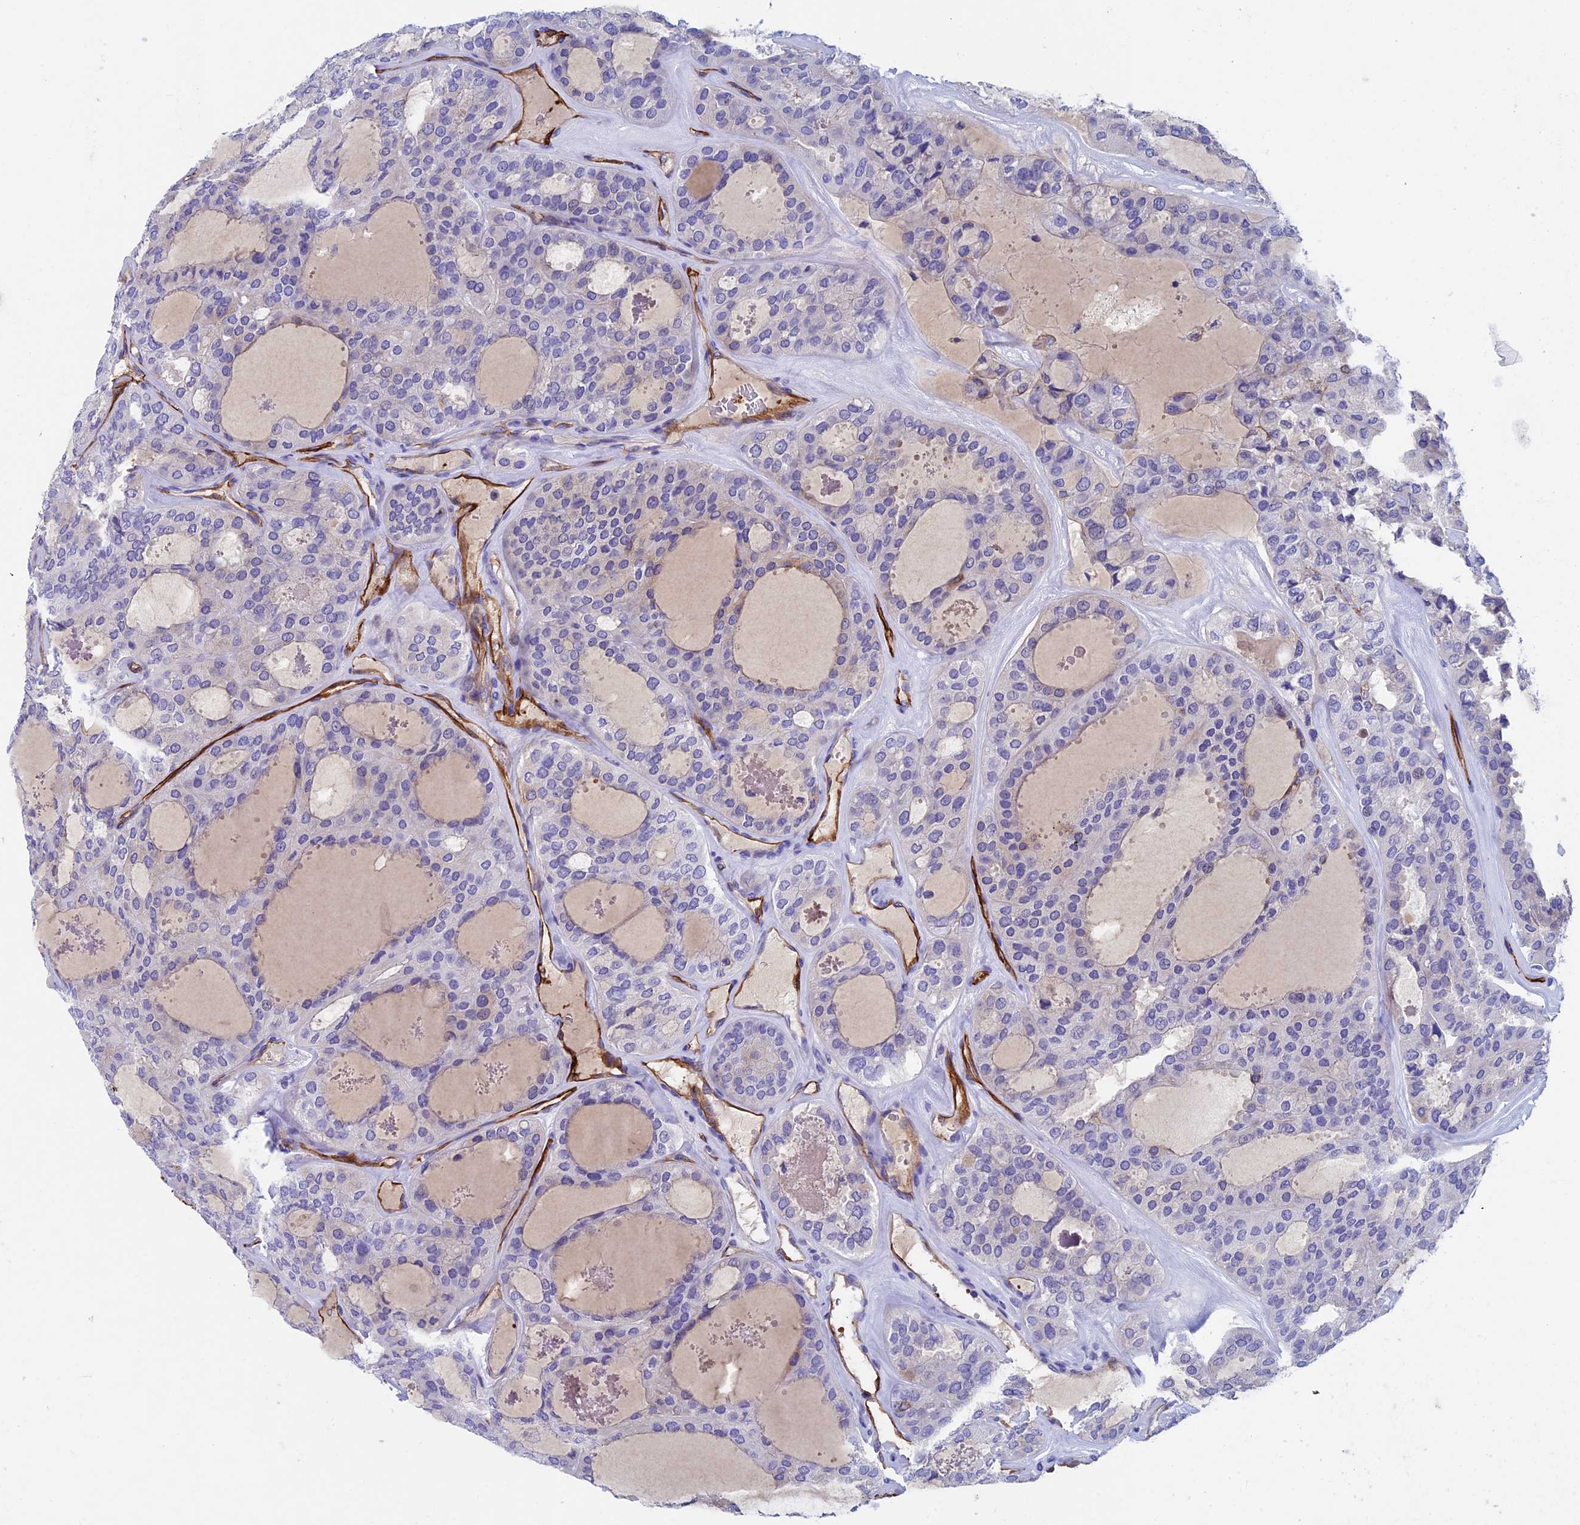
{"staining": {"intensity": "negative", "quantity": "none", "location": "none"}, "tissue": "thyroid cancer", "cell_type": "Tumor cells", "image_type": "cancer", "snomed": [{"axis": "morphology", "description": "Follicular adenoma carcinoma, NOS"}, {"axis": "topography", "description": "Thyroid gland"}], "caption": "The micrograph exhibits no significant expression in tumor cells of follicular adenoma carcinoma (thyroid).", "gene": "INSYN1", "patient": {"sex": "male", "age": 75}}